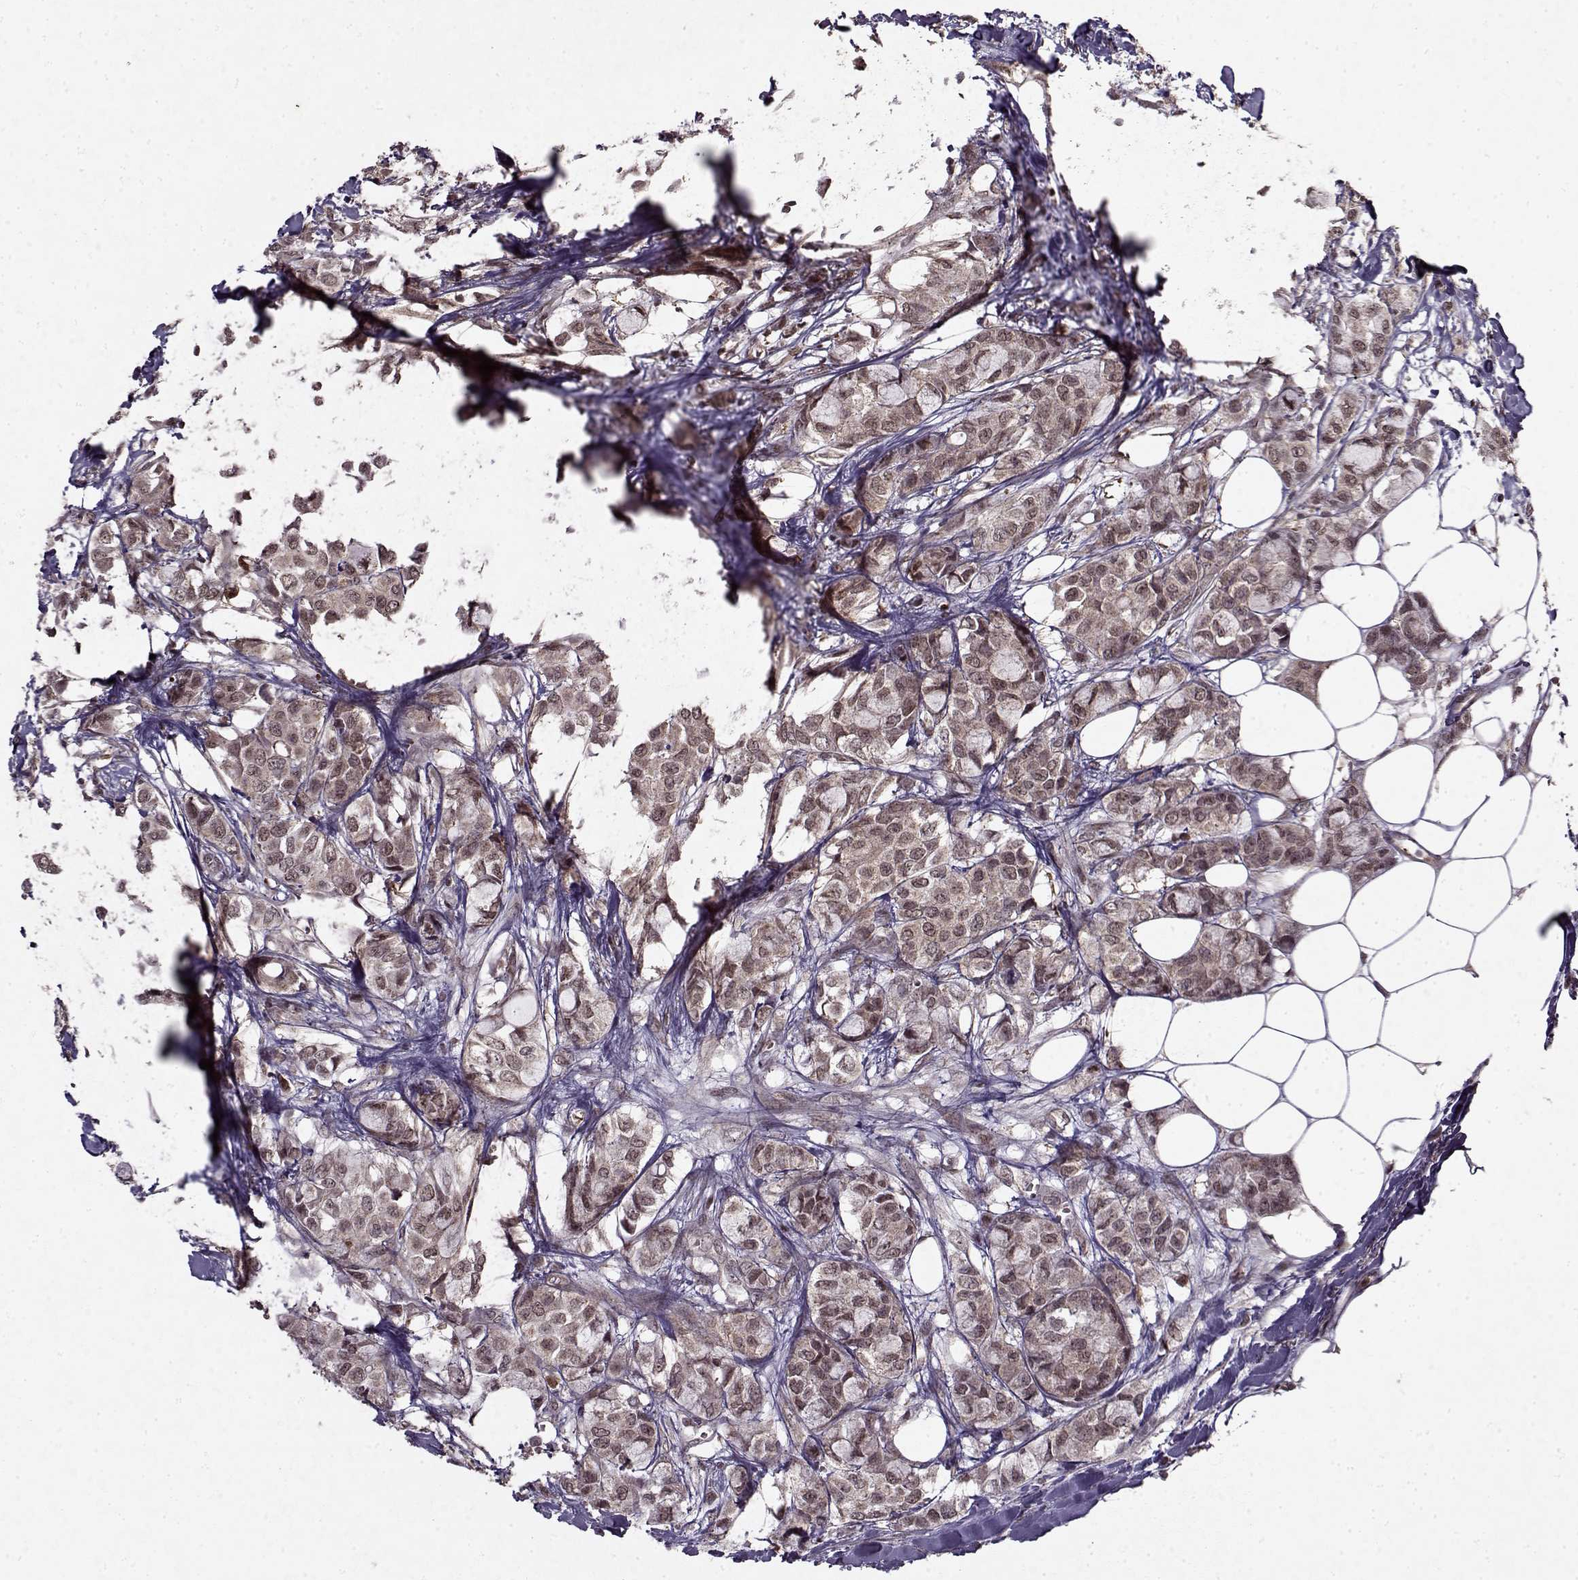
{"staining": {"intensity": "weak", "quantity": ">75%", "location": "cytoplasmic/membranous,nuclear"}, "tissue": "breast cancer", "cell_type": "Tumor cells", "image_type": "cancer", "snomed": [{"axis": "morphology", "description": "Duct carcinoma"}, {"axis": "topography", "description": "Breast"}], "caption": "Human breast cancer stained with a protein marker shows weak staining in tumor cells.", "gene": "PSMA7", "patient": {"sex": "female", "age": 85}}